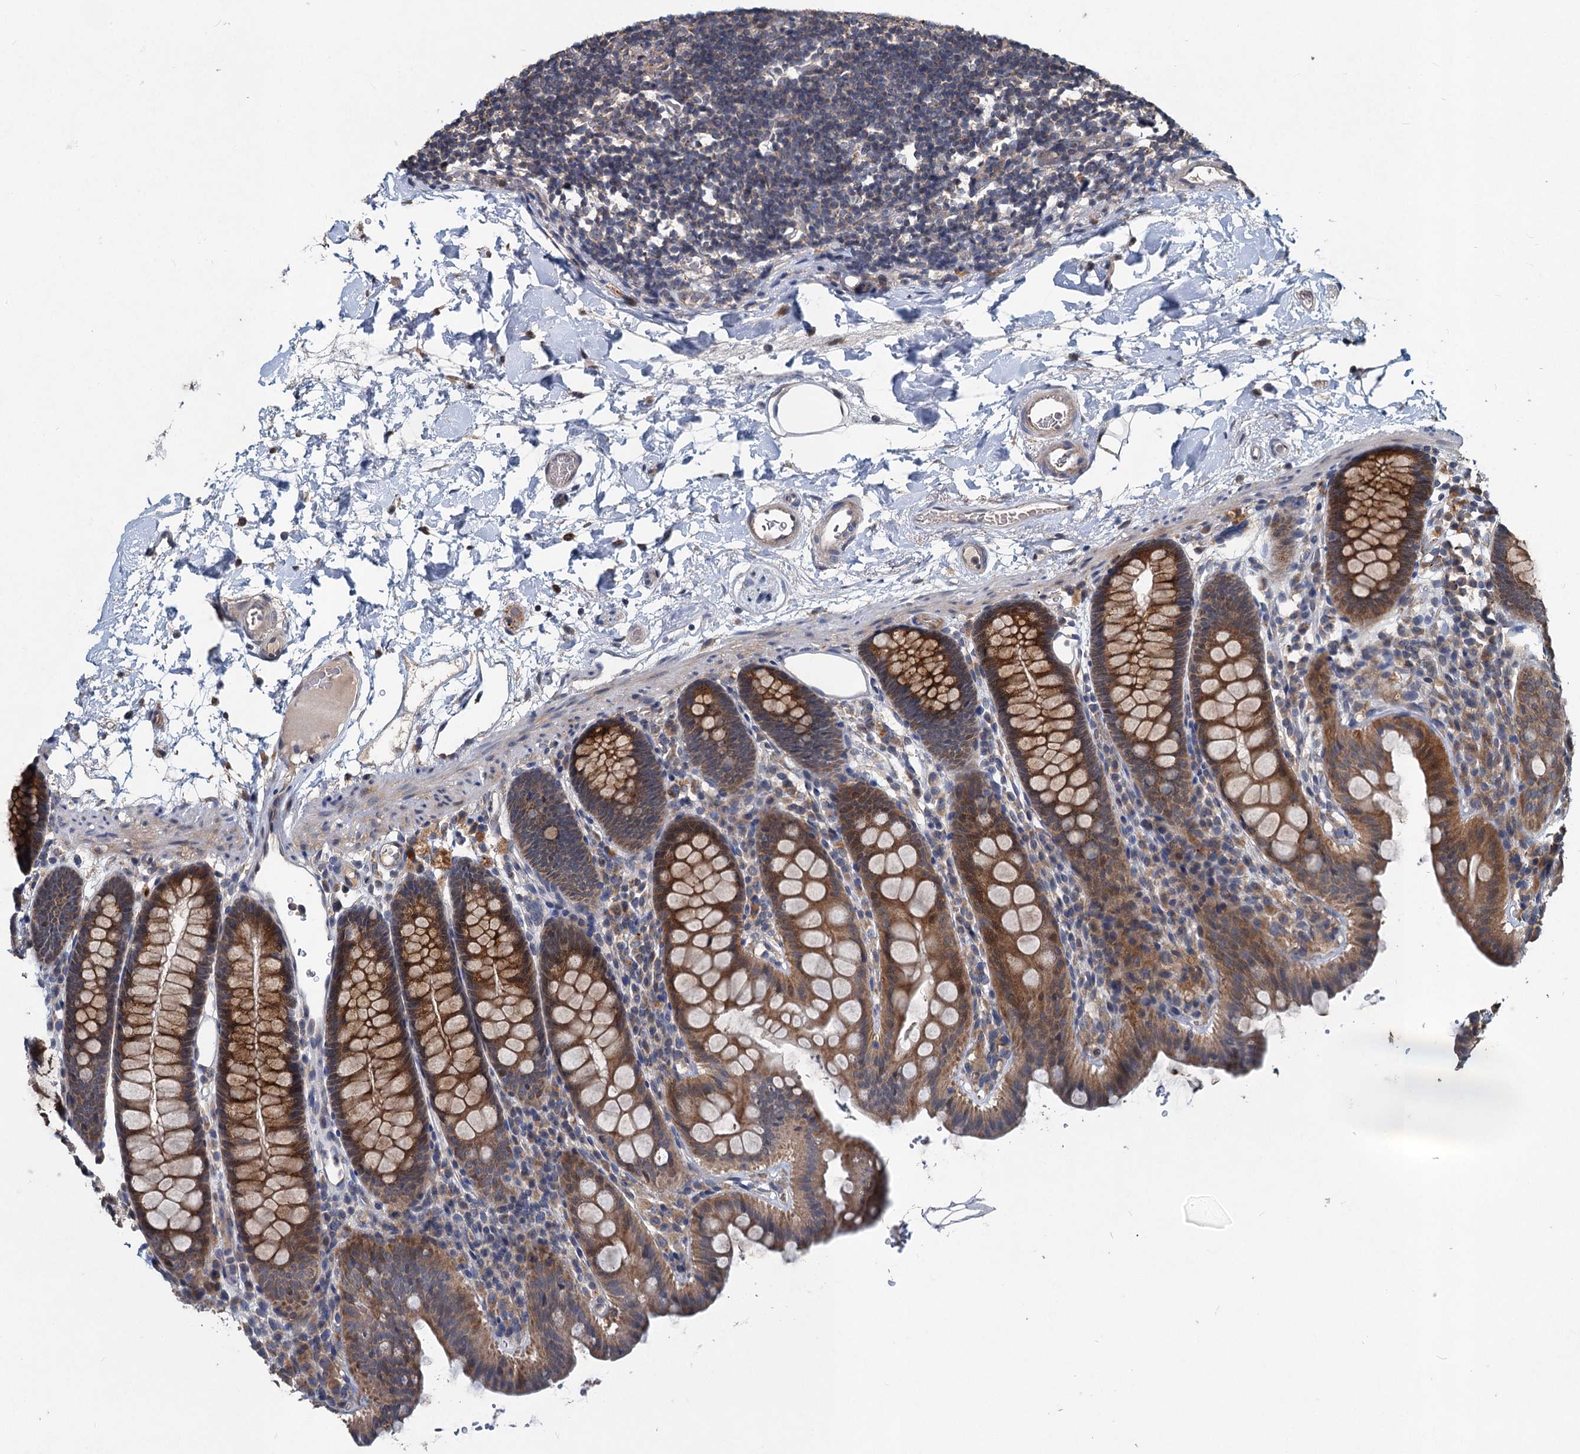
{"staining": {"intensity": "negative", "quantity": "none", "location": "none"}, "tissue": "colon", "cell_type": "Endothelial cells", "image_type": "normal", "snomed": [{"axis": "morphology", "description": "Normal tissue, NOS"}, {"axis": "topography", "description": "Colon"}], "caption": "Endothelial cells are negative for brown protein staining in benign colon. Brightfield microscopy of IHC stained with DAB (3,3'-diaminobenzidine) (brown) and hematoxylin (blue), captured at high magnification.", "gene": "OTUB1", "patient": {"sex": "male", "age": 75}}